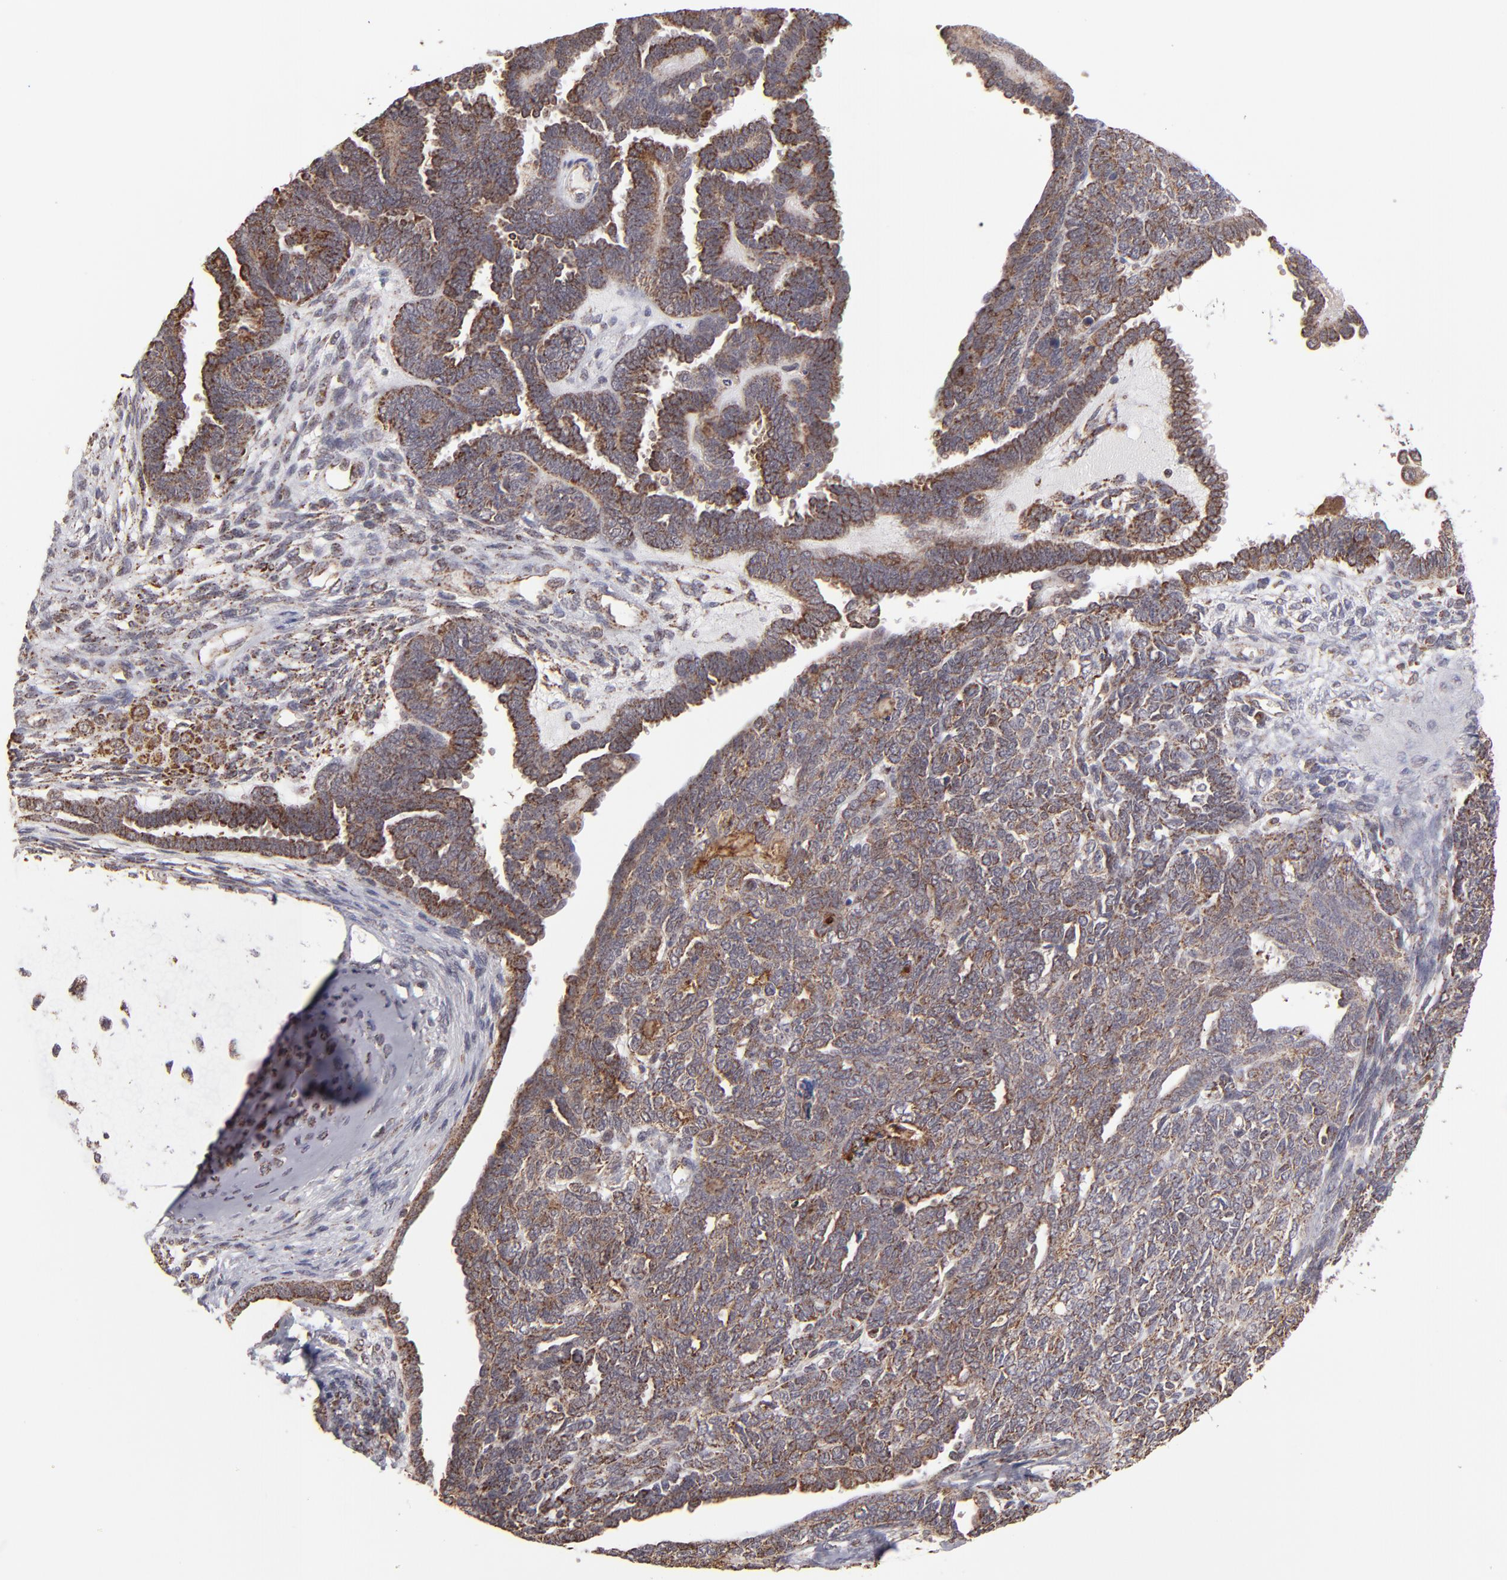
{"staining": {"intensity": "moderate", "quantity": ">75%", "location": "cytoplasmic/membranous"}, "tissue": "endometrial cancer", "cell_type": "Tumor cells", "image_type": "cancer", "snomed": [{"axis": "morphology", "description": "Neoplasm, malignant, NOS"}, {"axis": "topography", "description": "Endometrium"}], "caption": "Immunohistochemistry (IHC) micrograph of endometrial neoplasm (malignant) stained for a protein (brown), which demonstrates medium levels of moderate cytoplasmic/membranous staining in about >75% of tumor cells.", "gene": "SLC15A1", "patient": {"sex": "female", "age": 74}}